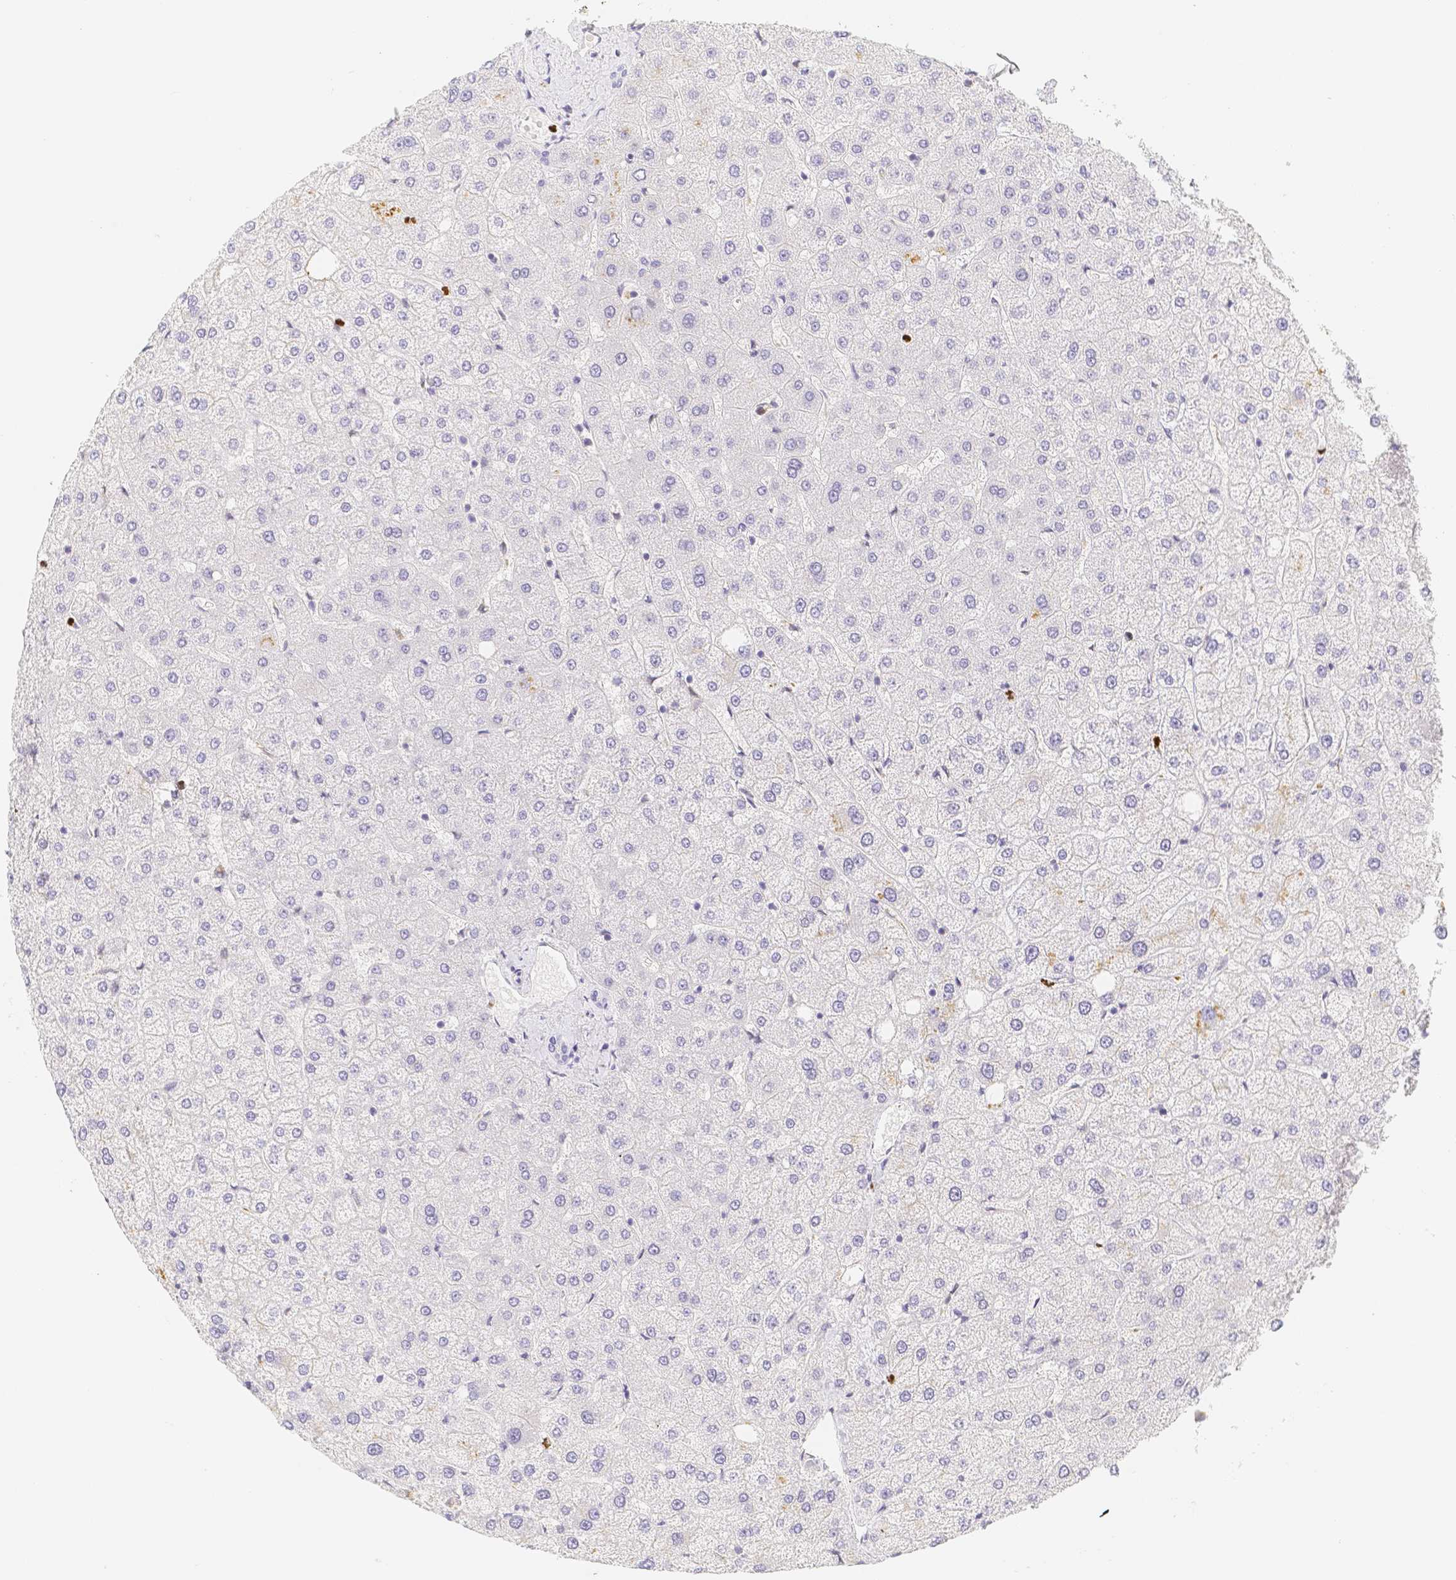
{"staining": {"intensity": "negative", "quantity": "none", "location": "none"}, "tissue": "liver", "cell_type": "Cholangiocytes", "image_type": "normal", "snomed": [{"axis": "morphology", "description": "Normal tissue, NOS"}, {"axis": "topography", "description": "Liver"}], "caption": "This image is of normal liver stained with immunohistochemistry to label a protein in brown with the nuclei are counter-stained blue. There is no expression in cholangiocytes.", "gene": "PADI4", "patient": {"sex": "male", "age": 73}}